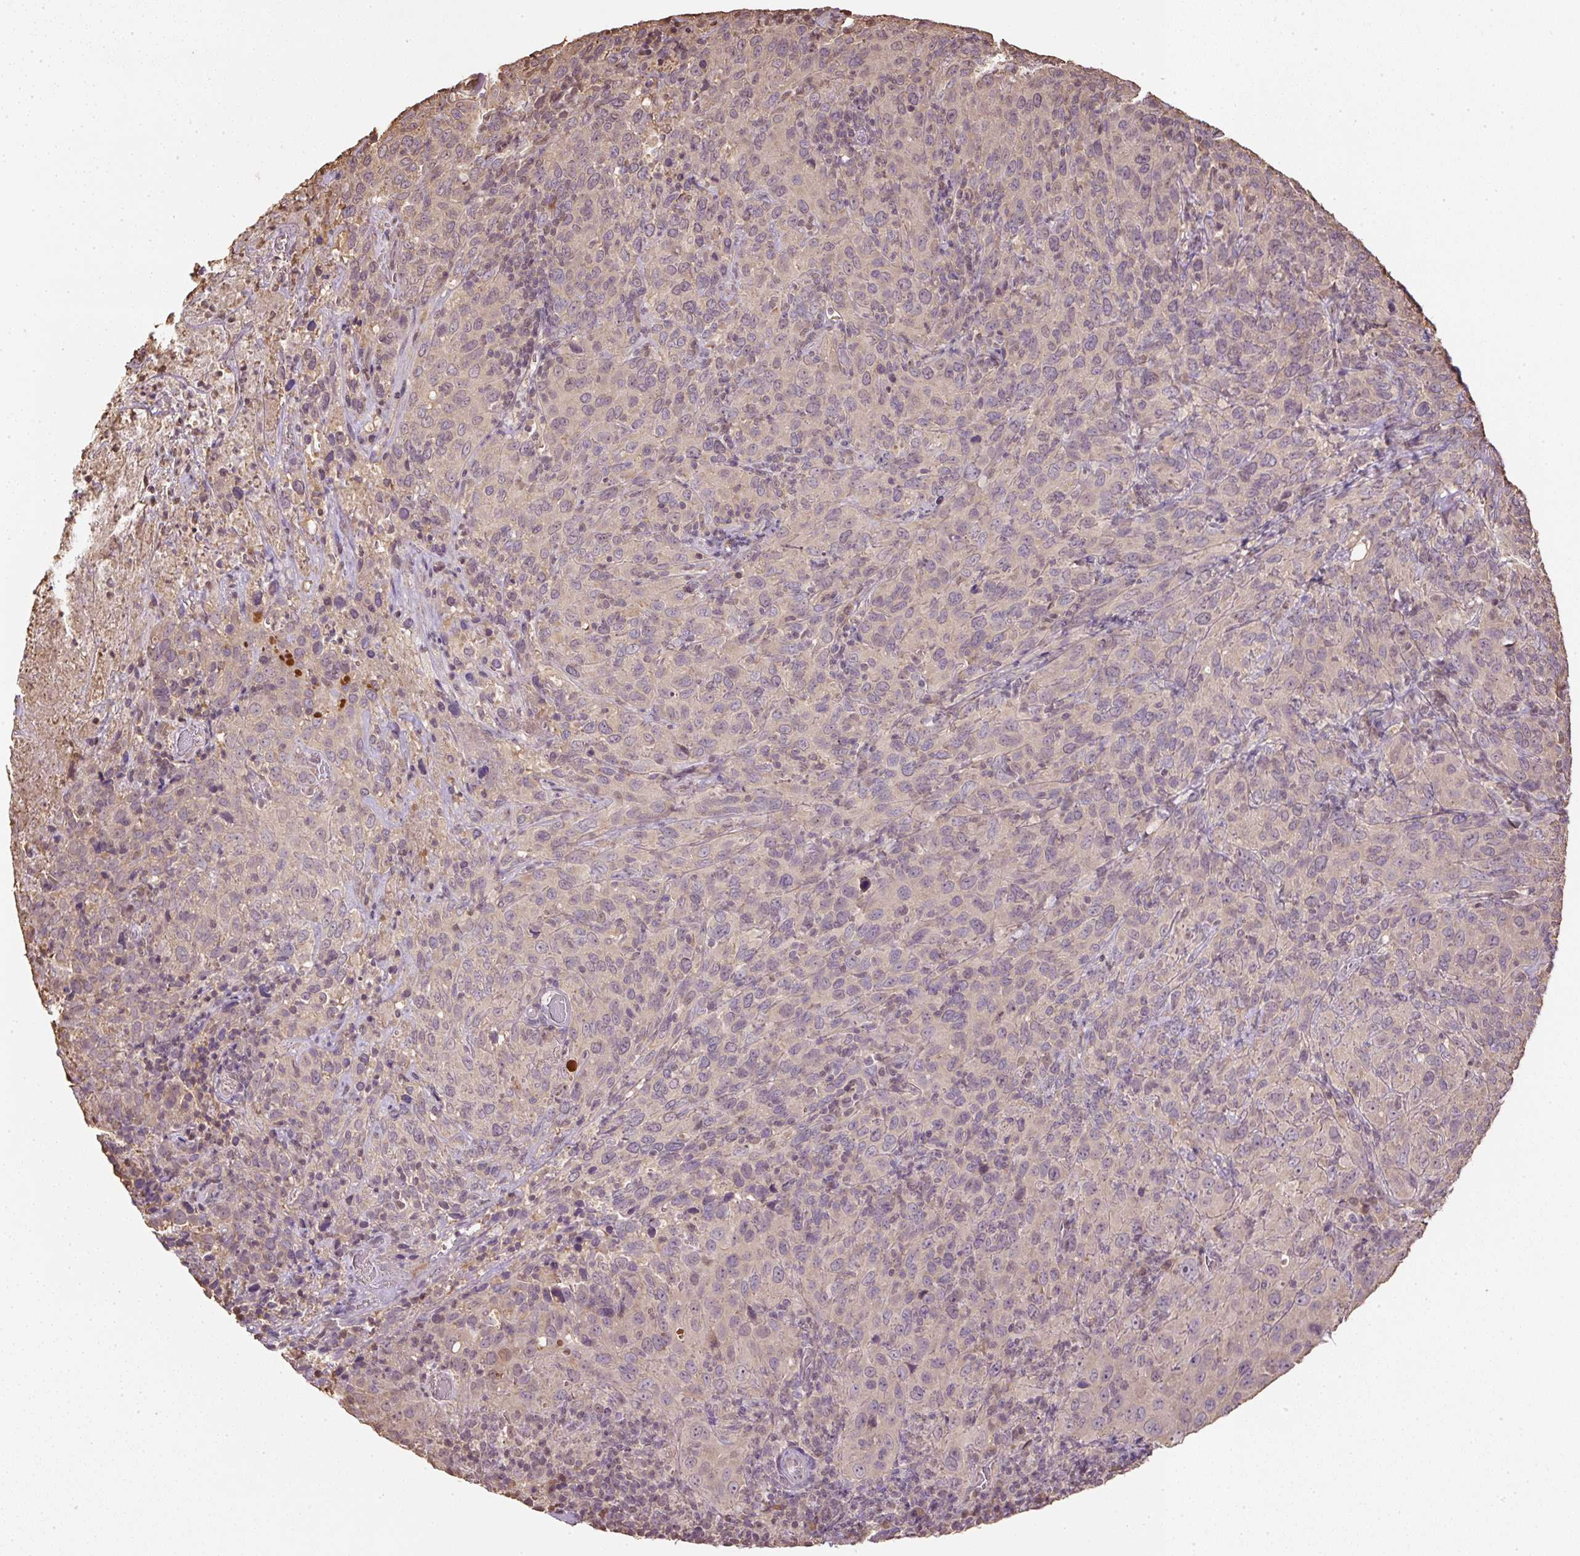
{"staining": {"intensity": "weak", "quantity": "<25%", "location": "cytoplasmic/membranous,nuclear"}, "tissue": "cervical cancer", "cell_type": "Tumor cells", "image_type": "cancer", "snomed": [{"axis": "morphology", "description": "Squamous cell carcinoma, NOS"}, {"axis": "topography", "description": "Cervix"}], "caption": "A histopathology image of human cervical squamous cell carcinoma is negative for staining in tumor cells. (Brightfield microscopy of DAB immunohistochemistry (IHC) at high magnification).", "gene": "TMEM170B", "patient": {"sex": "female", "age": 51}}